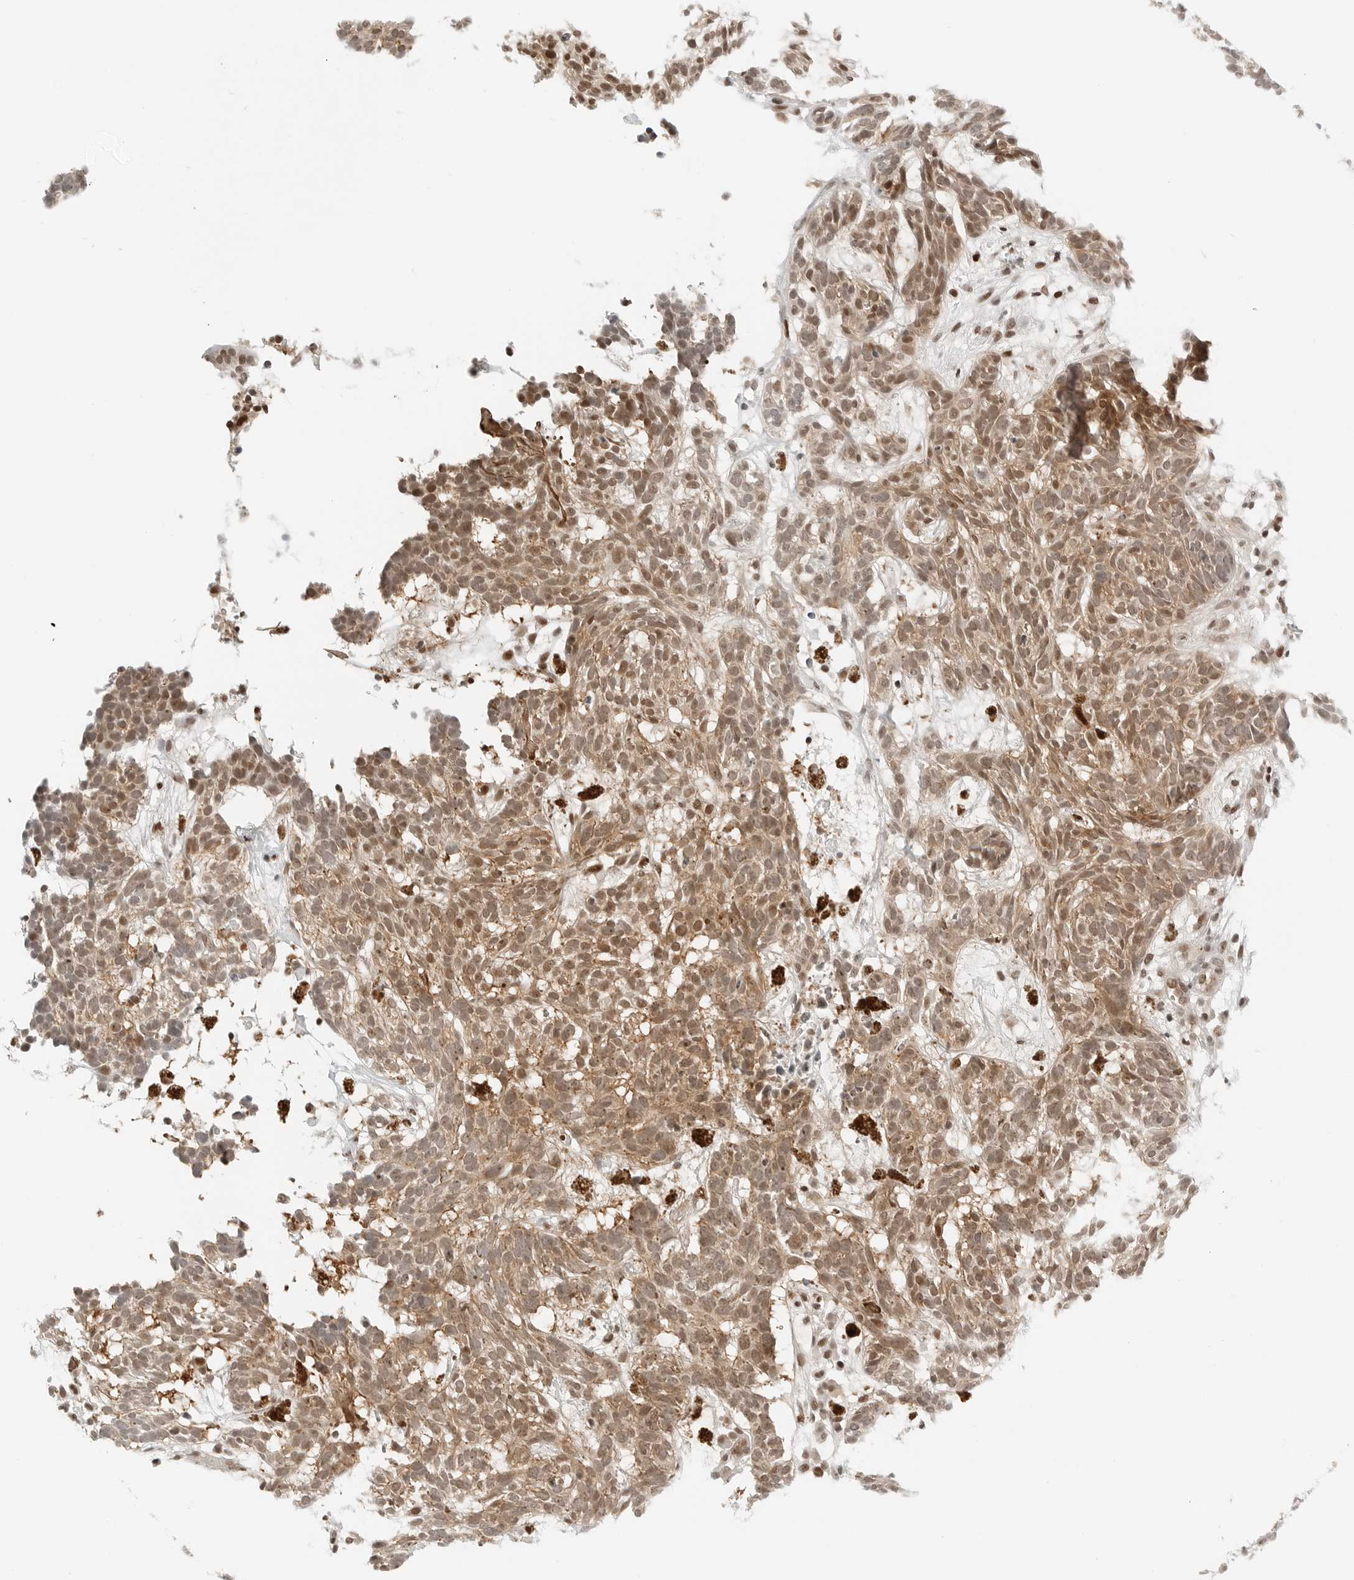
{"staining": {"intensity": "moderate", "quantity": ">75%", "location": "cytoplasmic/membranous,nuclear"}, "tissue": "skin cancer", "cell_type": "Tumor cells", "image_type": "cancer", "snomed": [{"axis": "morphology", "description": "Basal cell carcinoma"}, {"axis": "topography", "description": "Skin"}], "caption": "Immunohistochemical staining of basal cell carcinoma (skin) exhibits medium levels of moderate cytoplasmic/membranous and nuclear protein expression in approximately >75% of tumor cells.", "gene": "CRTC2", "patient": {"sex": "male", "age": 85}}